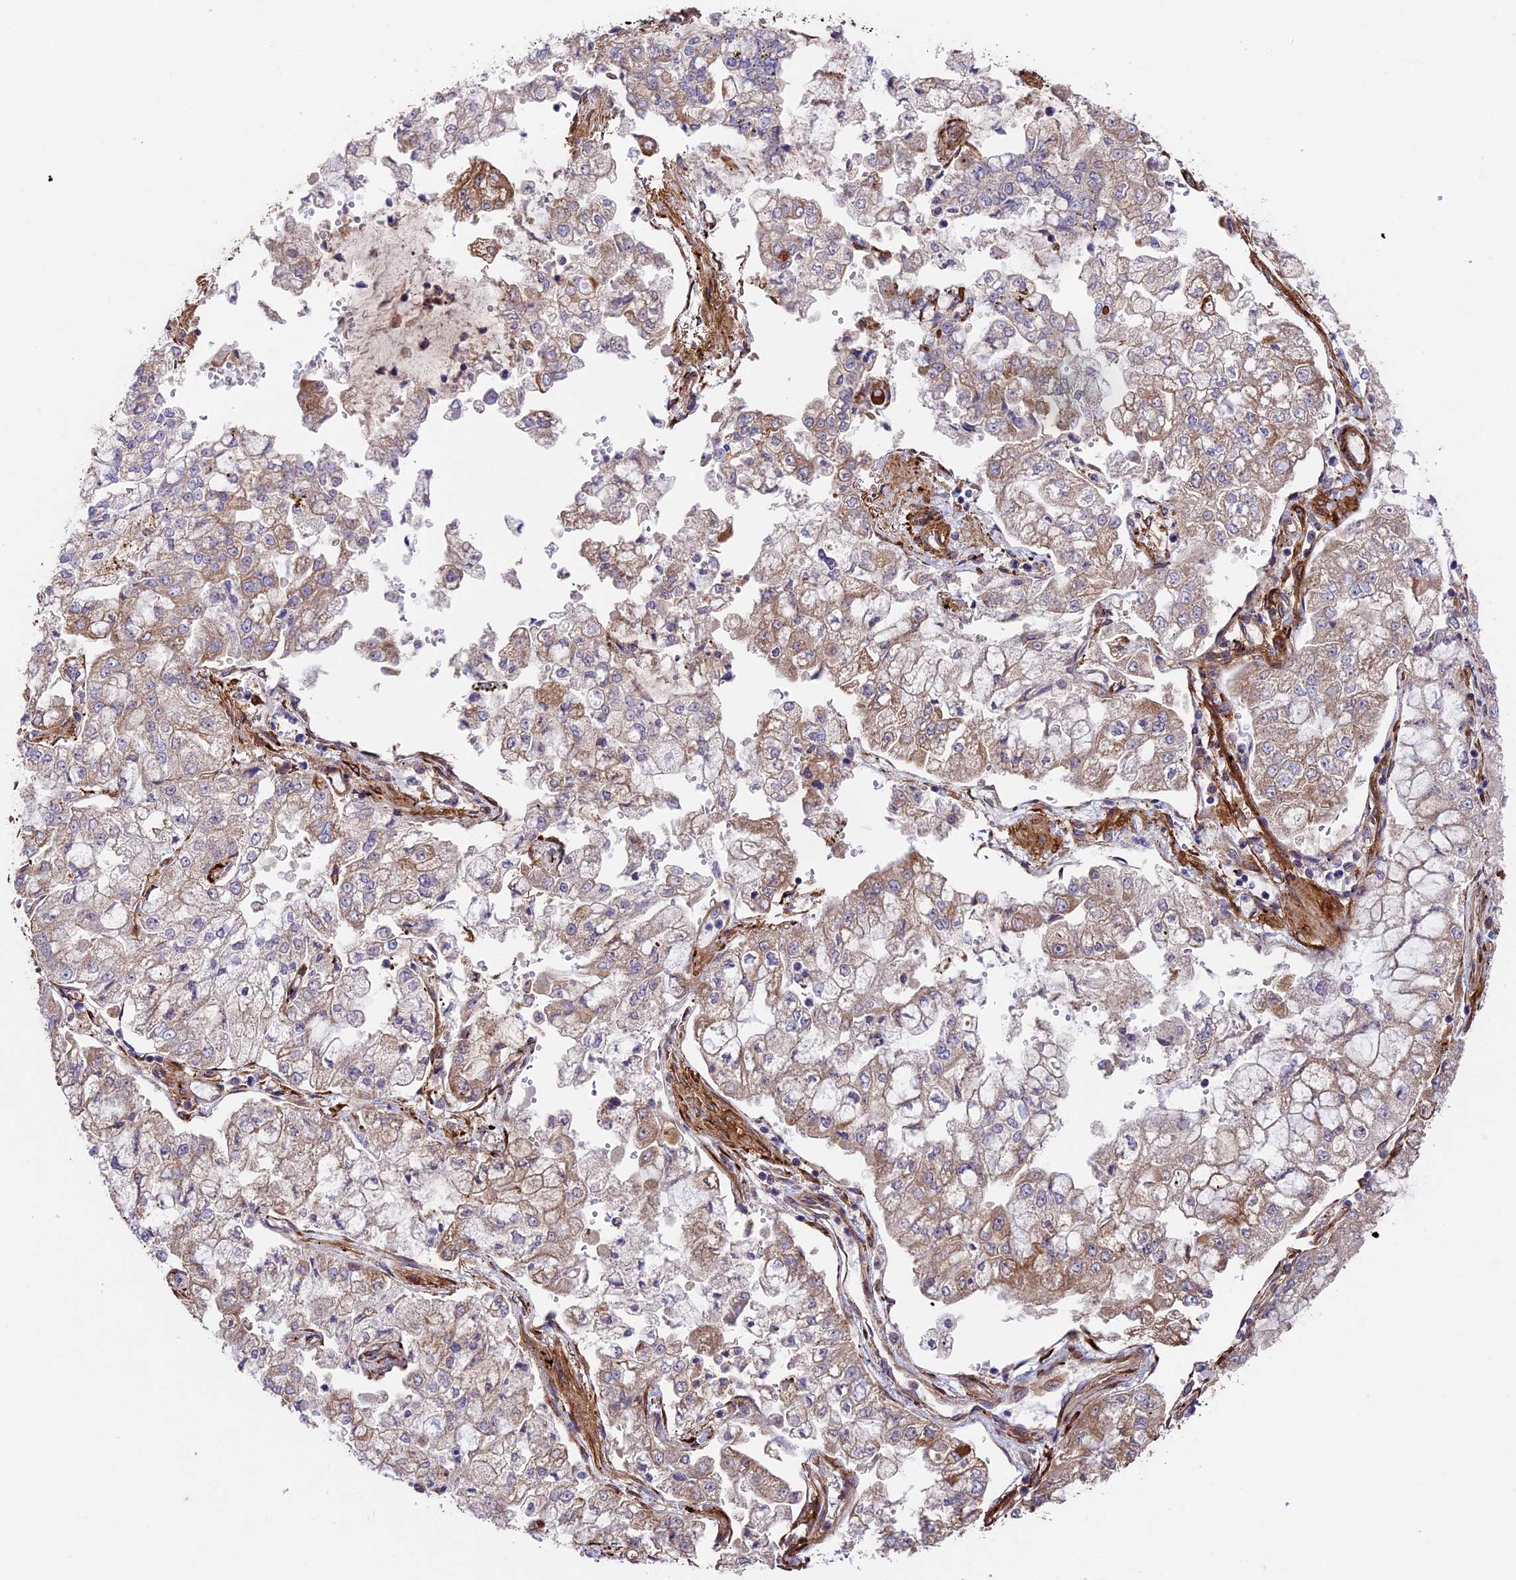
{"staining": {"intensity": "weak", "quantity": "25%-75%", "location": "cytoplasmic/membranous"}, "tissue": "stomach cancer", "cell_type": "Tumor cells", "image_type": "cancer", "snomed": [{"axis": "morphology", "description": "Adenocarcinoma, NOS"}, {"axis": "topography", "description": "Stomach"}], "caption": "This image displays immunohistochemistry staining of human stomach adenocarcinoma, with low weak cytoplasmic/membranous positivity in about 25%-75% of tumor cells.", "gene": "LSM7", "patient": {"sex": "male", "age": 76}}